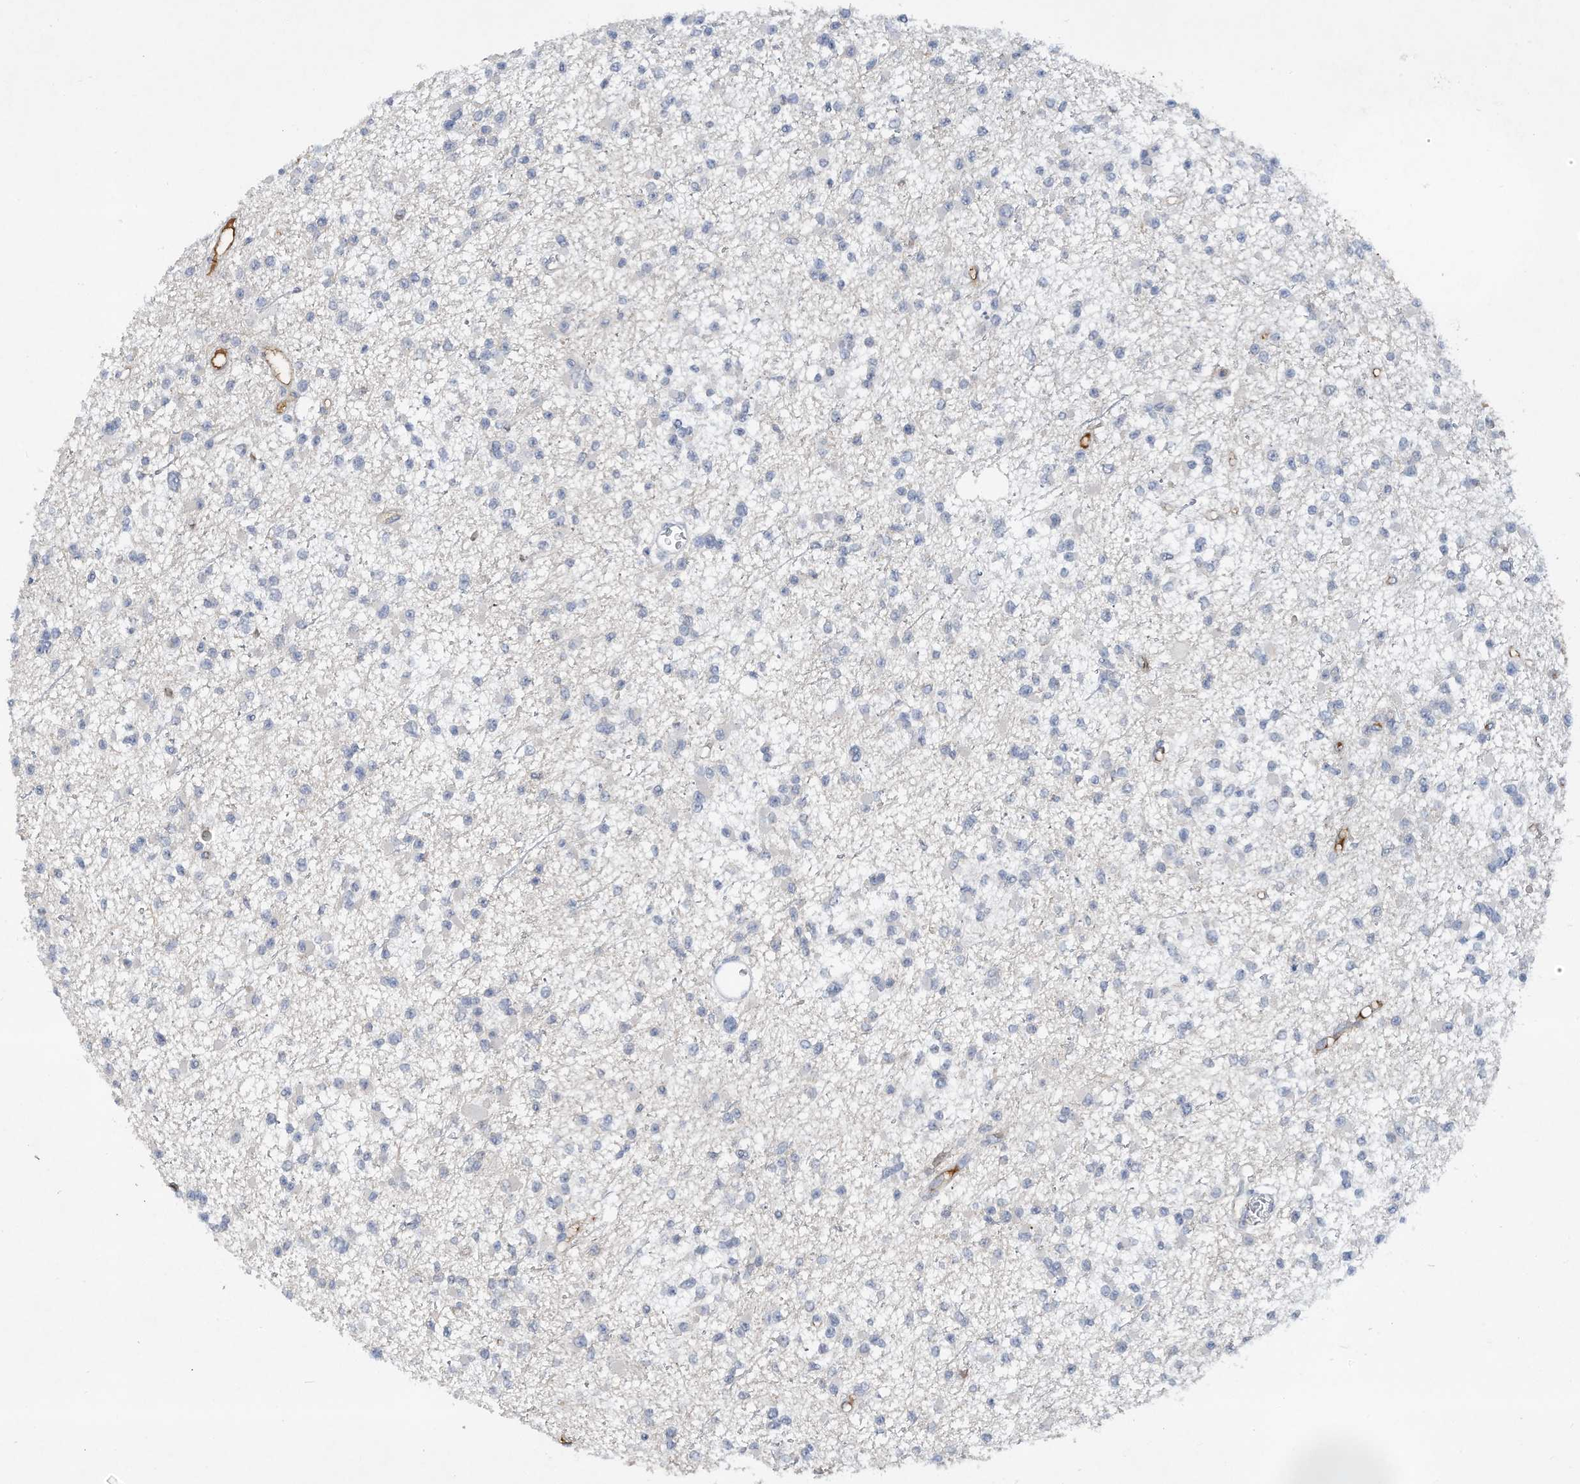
{"staining": {"intensity": "negative", "quantity": "none", "location": "none"}, "tissue": "glioma", "cell_type": "Tumor cells", "image_type": "cancer", "snomed": [{"axis": "morphology", "description": "Glioma, malignant, Low grade"}, {"axis": "topography", "description": "Brain"}], "caption": "DAB (3,3'-diaminobenzidine) immunohistochemical staining of malignant glioma (low-grade) exhibits no significant staining in tumor cells.", "gene": "HAS3", "patient": {"sex": "female", "age": 22}}